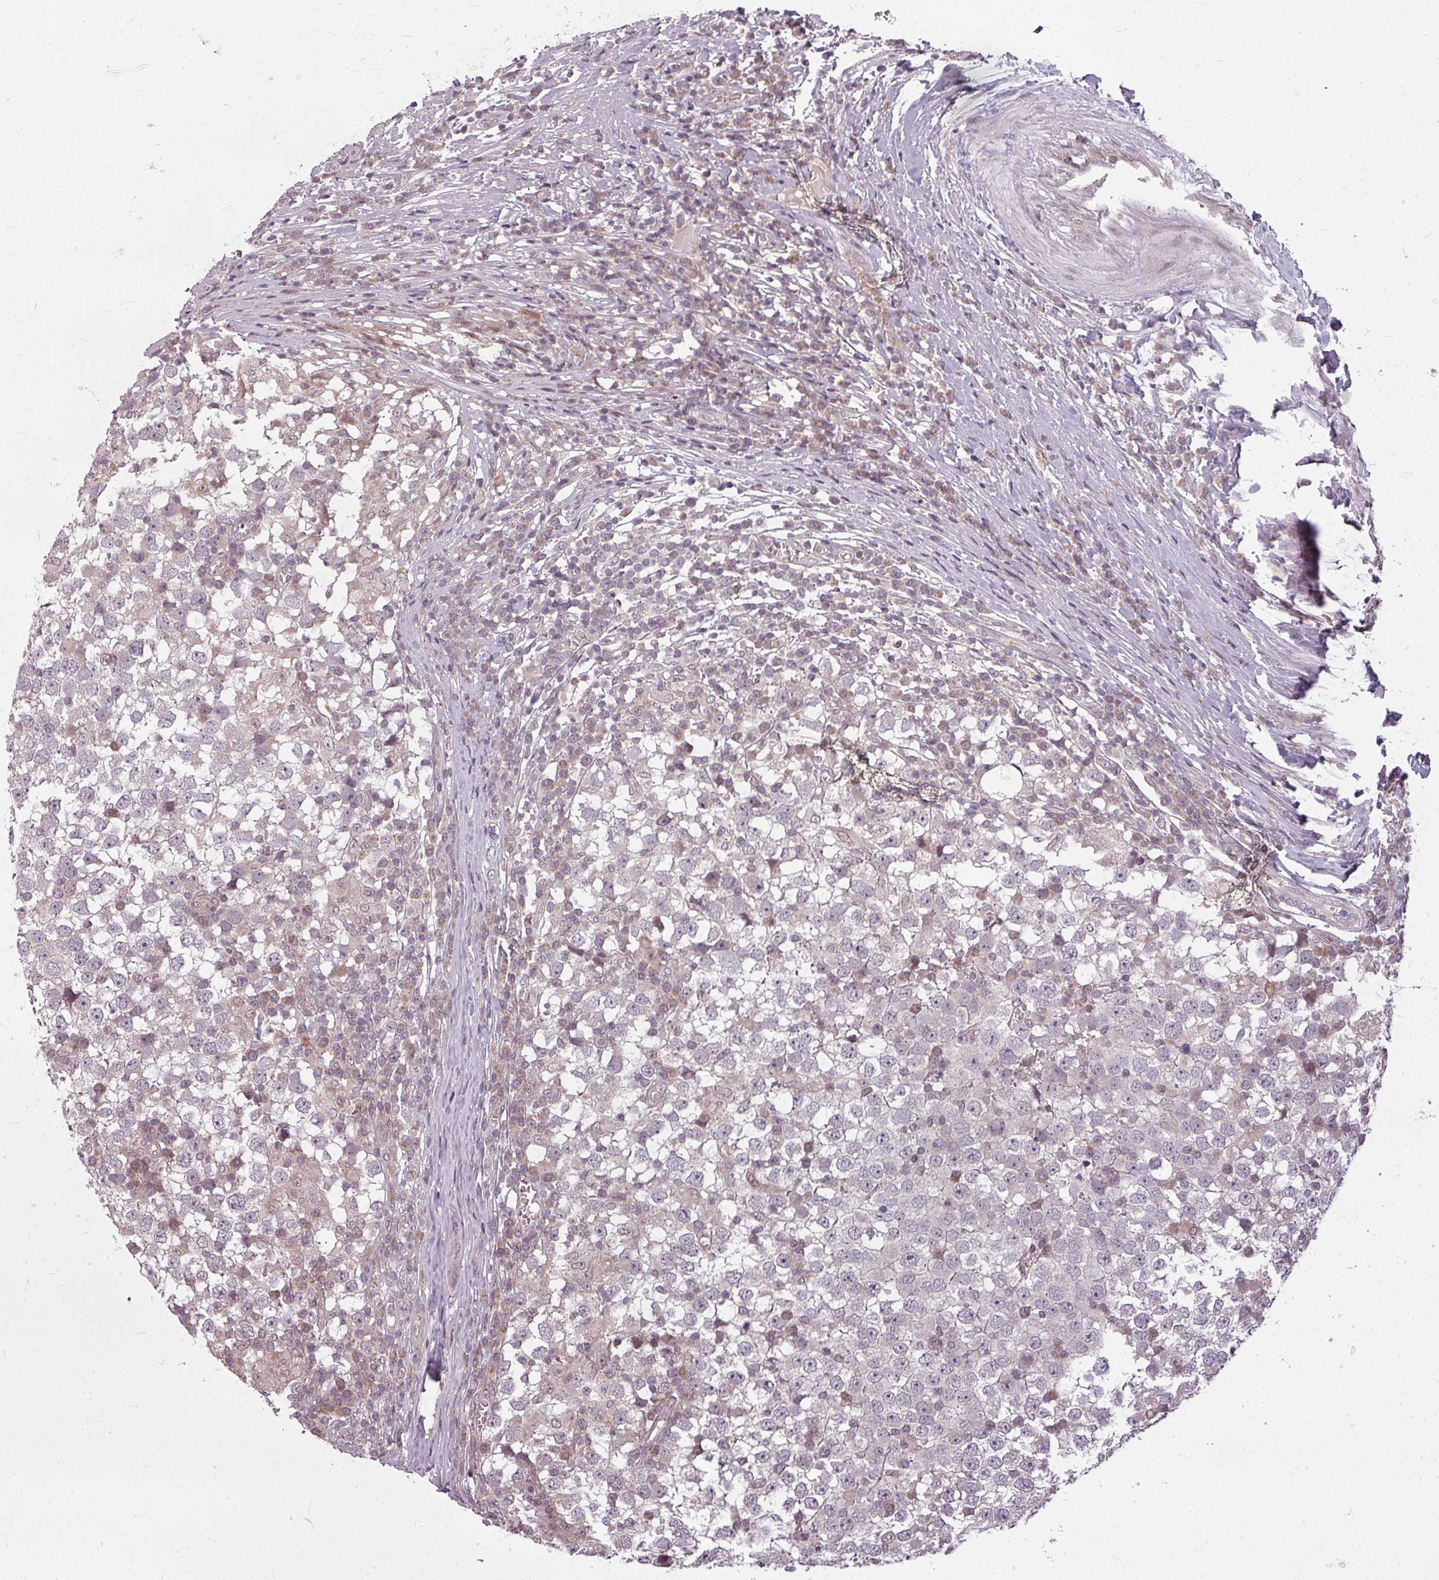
{"staining": {"intensity": "negative", "quantity": "none", "location": "none"}, "tissue": "testis cancer", "cell_type": "Tumor cells", "image_type": "cancer", "snomed": [{"axis": "morphology", "description": "Seminoma, NOS"}, {"axis": "topography", "description": "Testis"}], "caption": "DAB (3,3'-diaminobenzidine) immunohistochemical staining of seminoma (testis) exhibits no significant staining in tumor cells.", "gene": "CLIC1", "patient": {"sex": "male", "age": 65}}